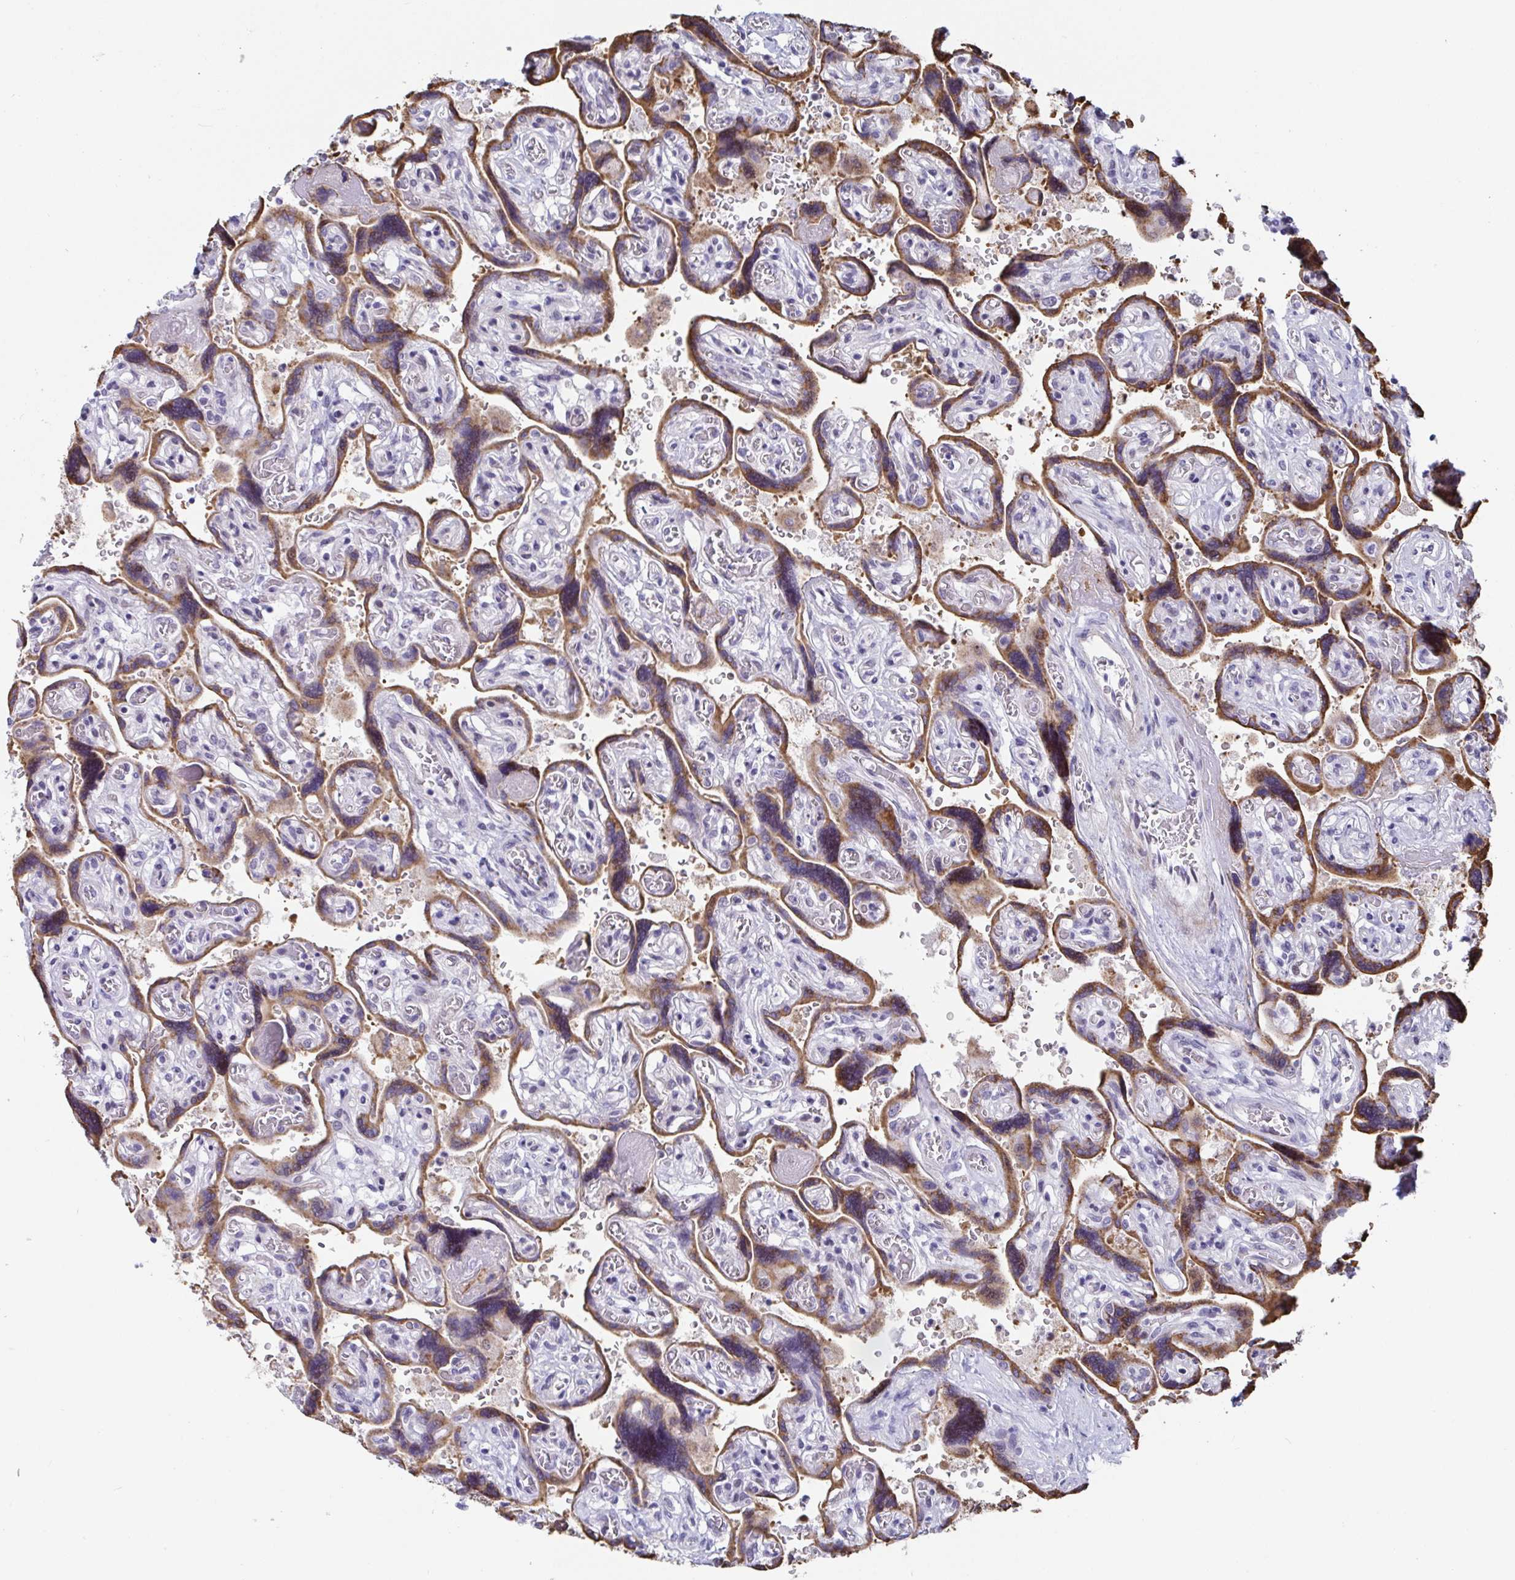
{"staining": {"intensity": "negative", "quantity": "none", "location": "none"}, "tissue": "placenta", "cell_type": "Decidual cells", "image_type": "normal", "snomed": [{"axis": "morphology", "description": "Normal tissue, NOS"}, {"axis": "topography", "description": "Placenta"}], "caption": "DAB (3,3'-diaminobenzidine) immunohistochemical staining of normal human placenta exhibits no significant positivity in decidual cells. Nuclei are stained in blue.", "gene": "WDR72", "patient": {"sex": "female", "age": 32}}